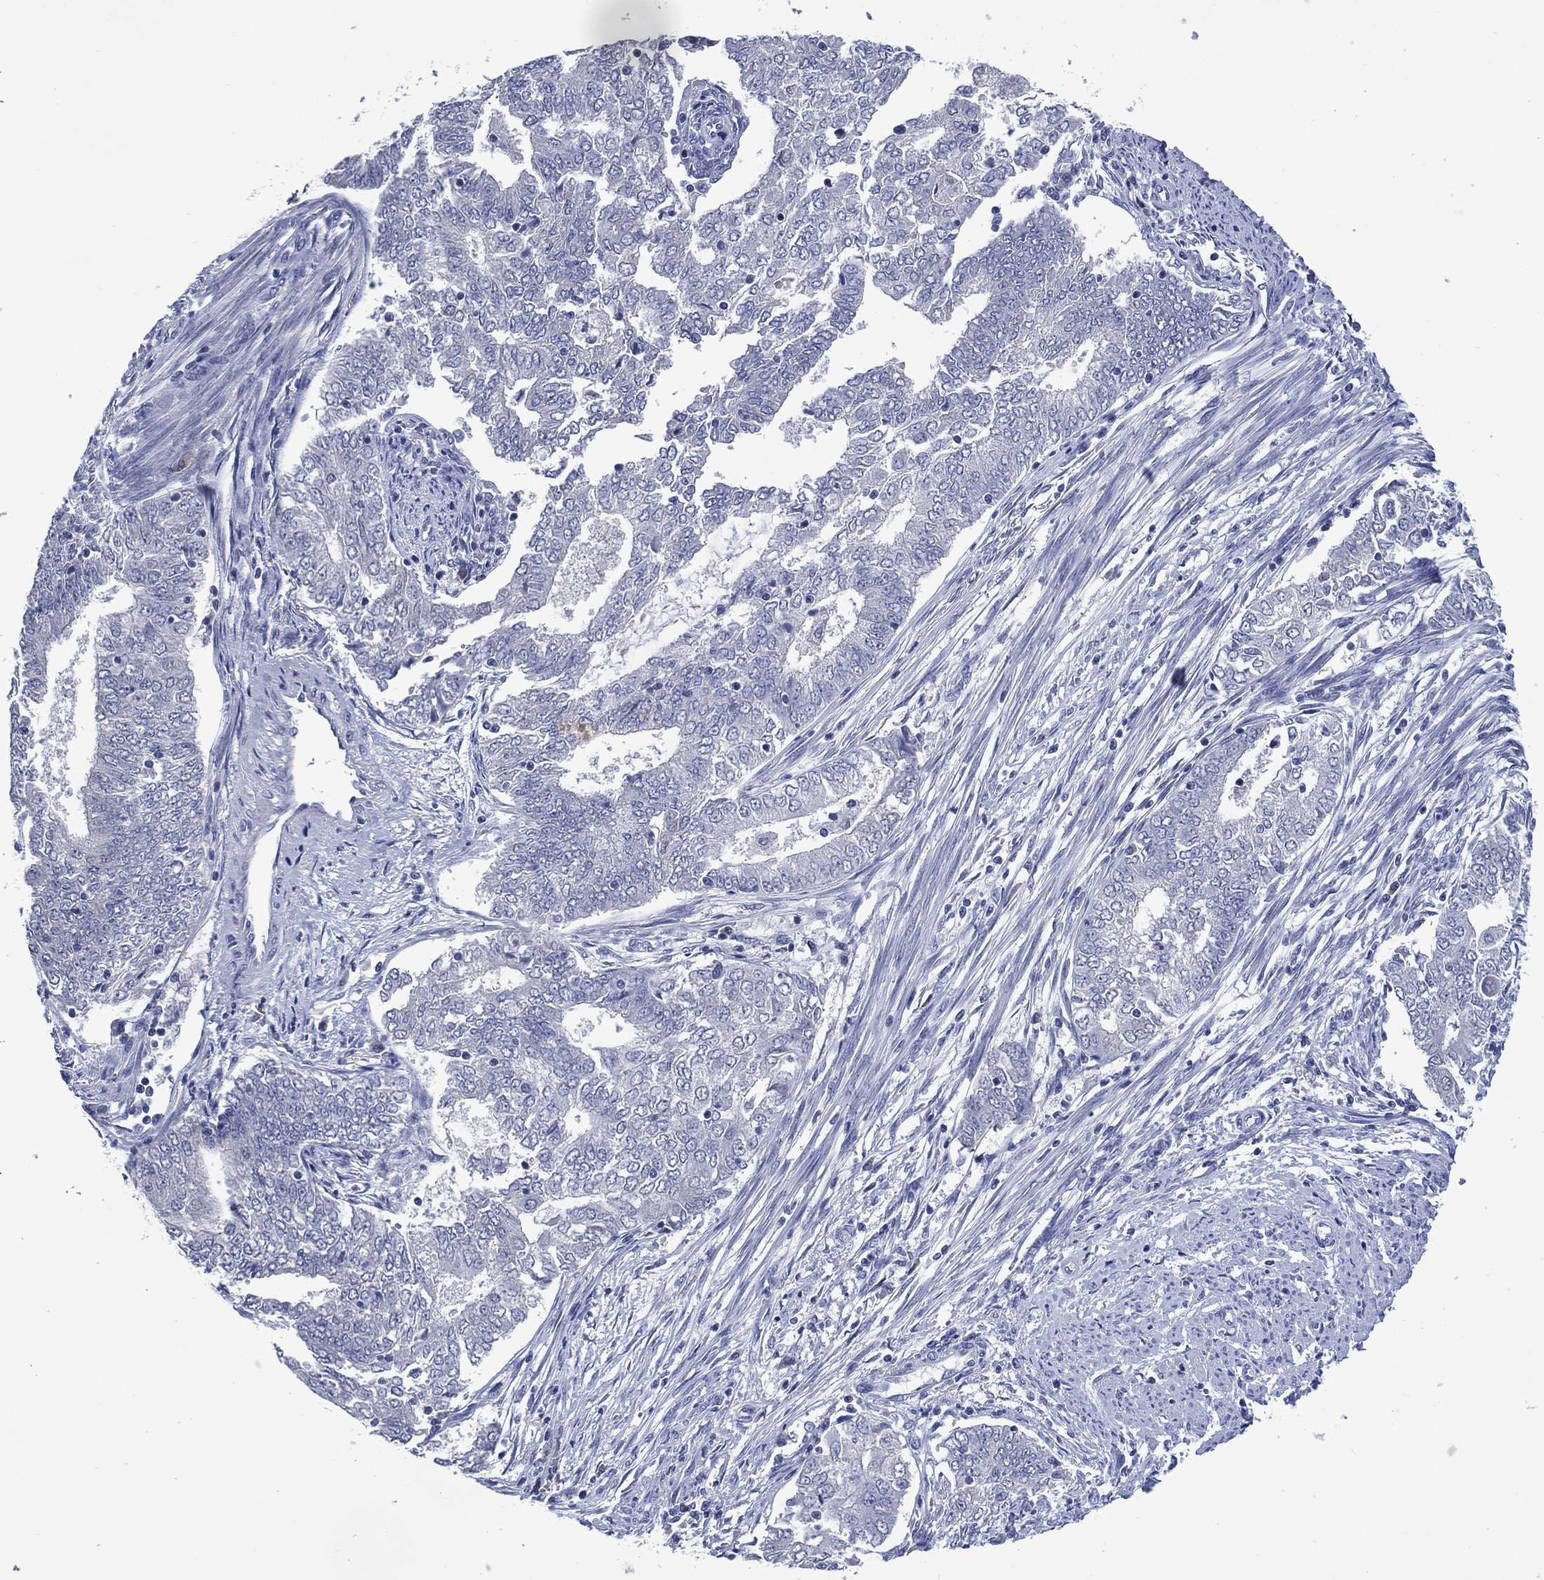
{"staining": {"intensity": "negative", "quantity": "none", "location": "none"}, "tissue": "endometrial cancer", "cell_type": "Tumor cells", "image_type": "cancer", "snomed": [{"axis": "morphology", "description": "Adenocarcinoma, NOS"}, {"axis": "topography", "description": "Endometrium"}], "caption": "The photomicrograph demonstrates no significant expression in tumor cells of endometrial adenocarcinoma.", "gene": "USP26", "patient": {"sex": "female", "age": 62}}